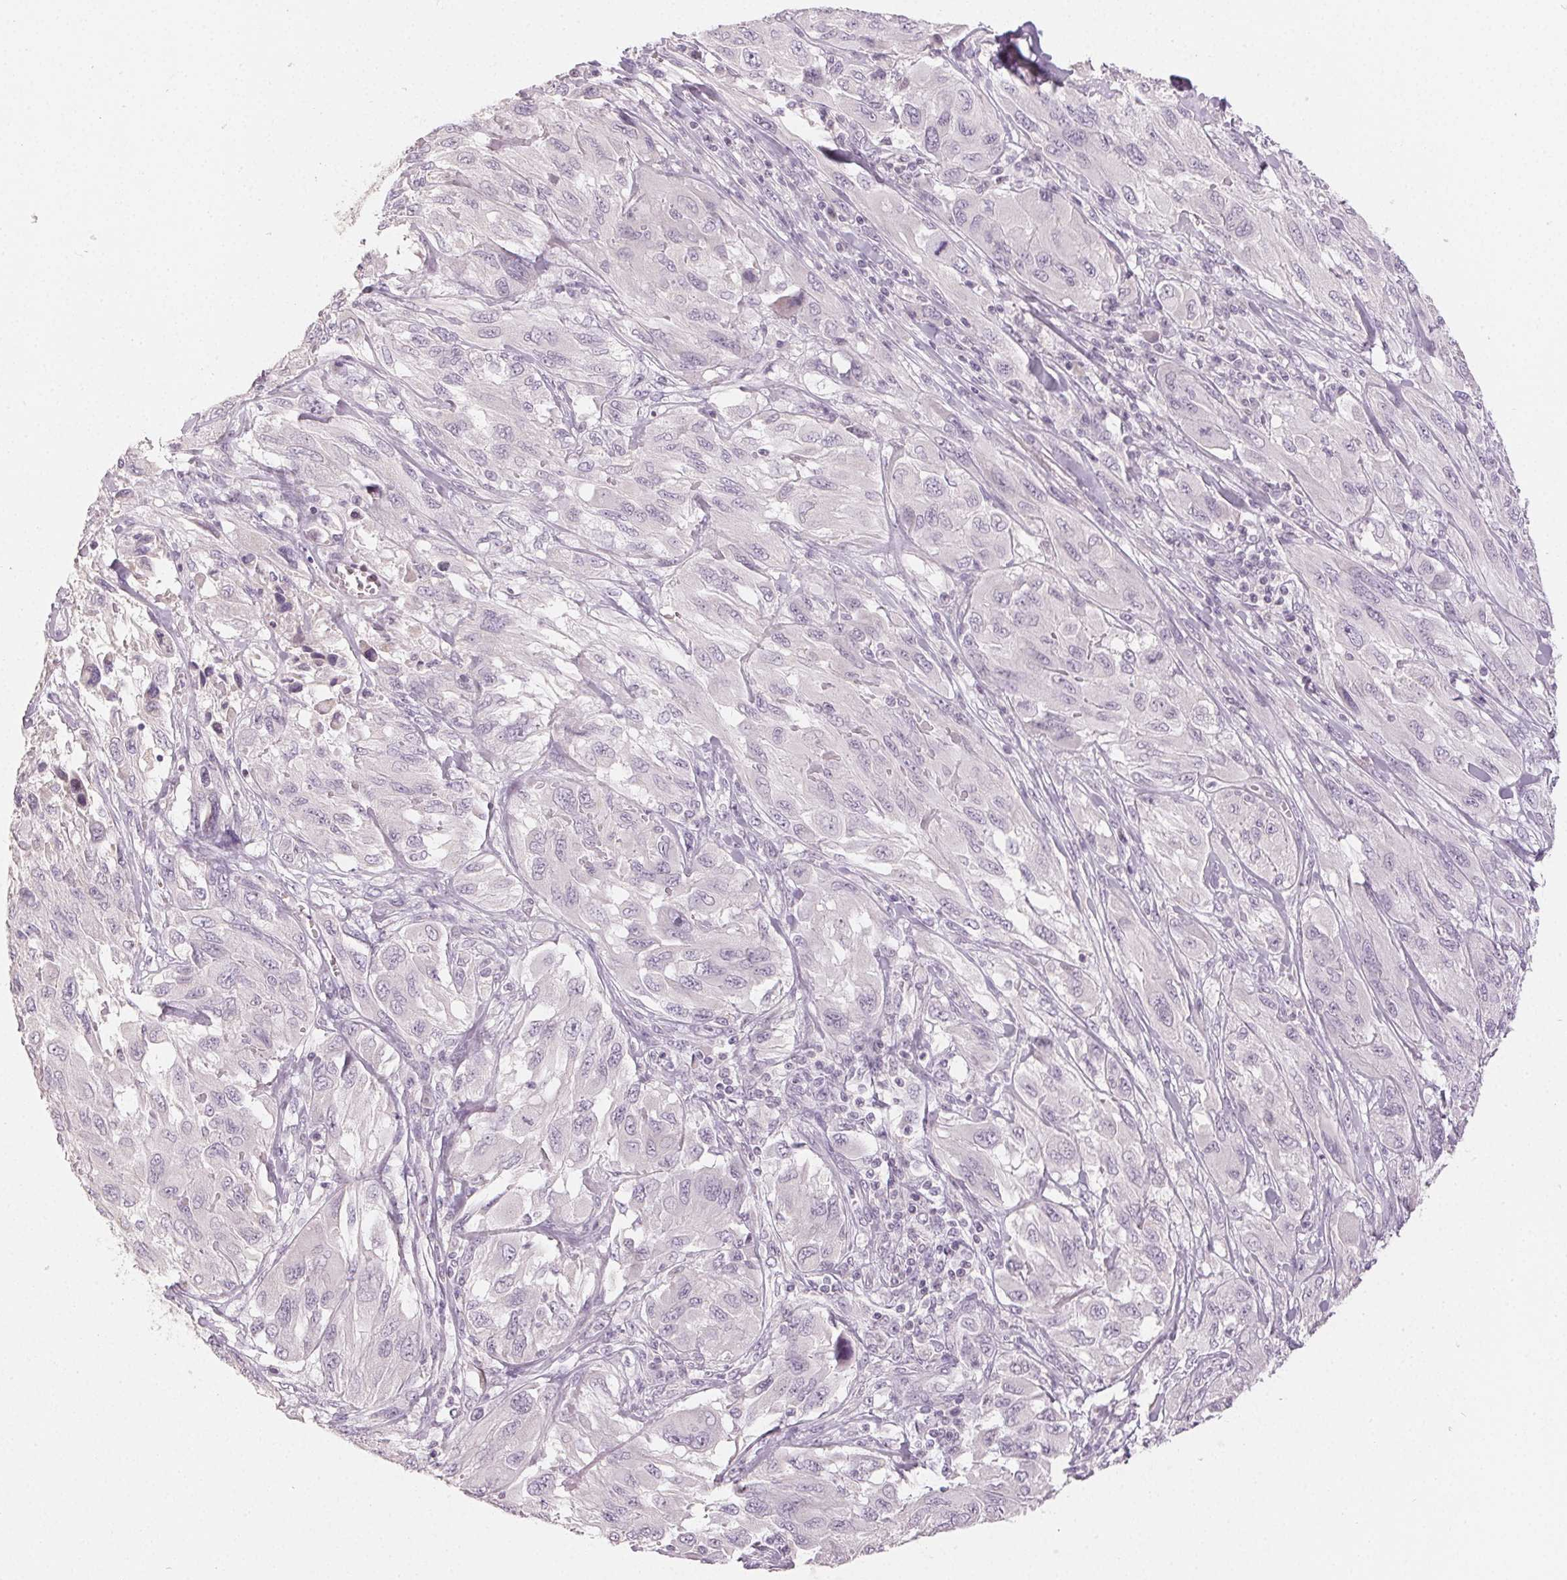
{"staining": {"intensity": "negative", "quantity": "none", "location": "none"}, "tissue": "melanoma", "cell_type": "Tumor cells", "image_type": "cancer", "snomed": [{"axis": "morphology", "description": "Malignant melanoma, NOS"}, {"axis": "topography", "description": "Skin"}], "caption": "There is no significant staining in tumor cells of malignant melanoma. The staining is performed using DAB (3,3'-diaminobenzidine) brown chromogen with nuclei counter-stained in using hematoxylin.", "gene": "LVRN", "patient": {"sex": "female", "age": 91}}